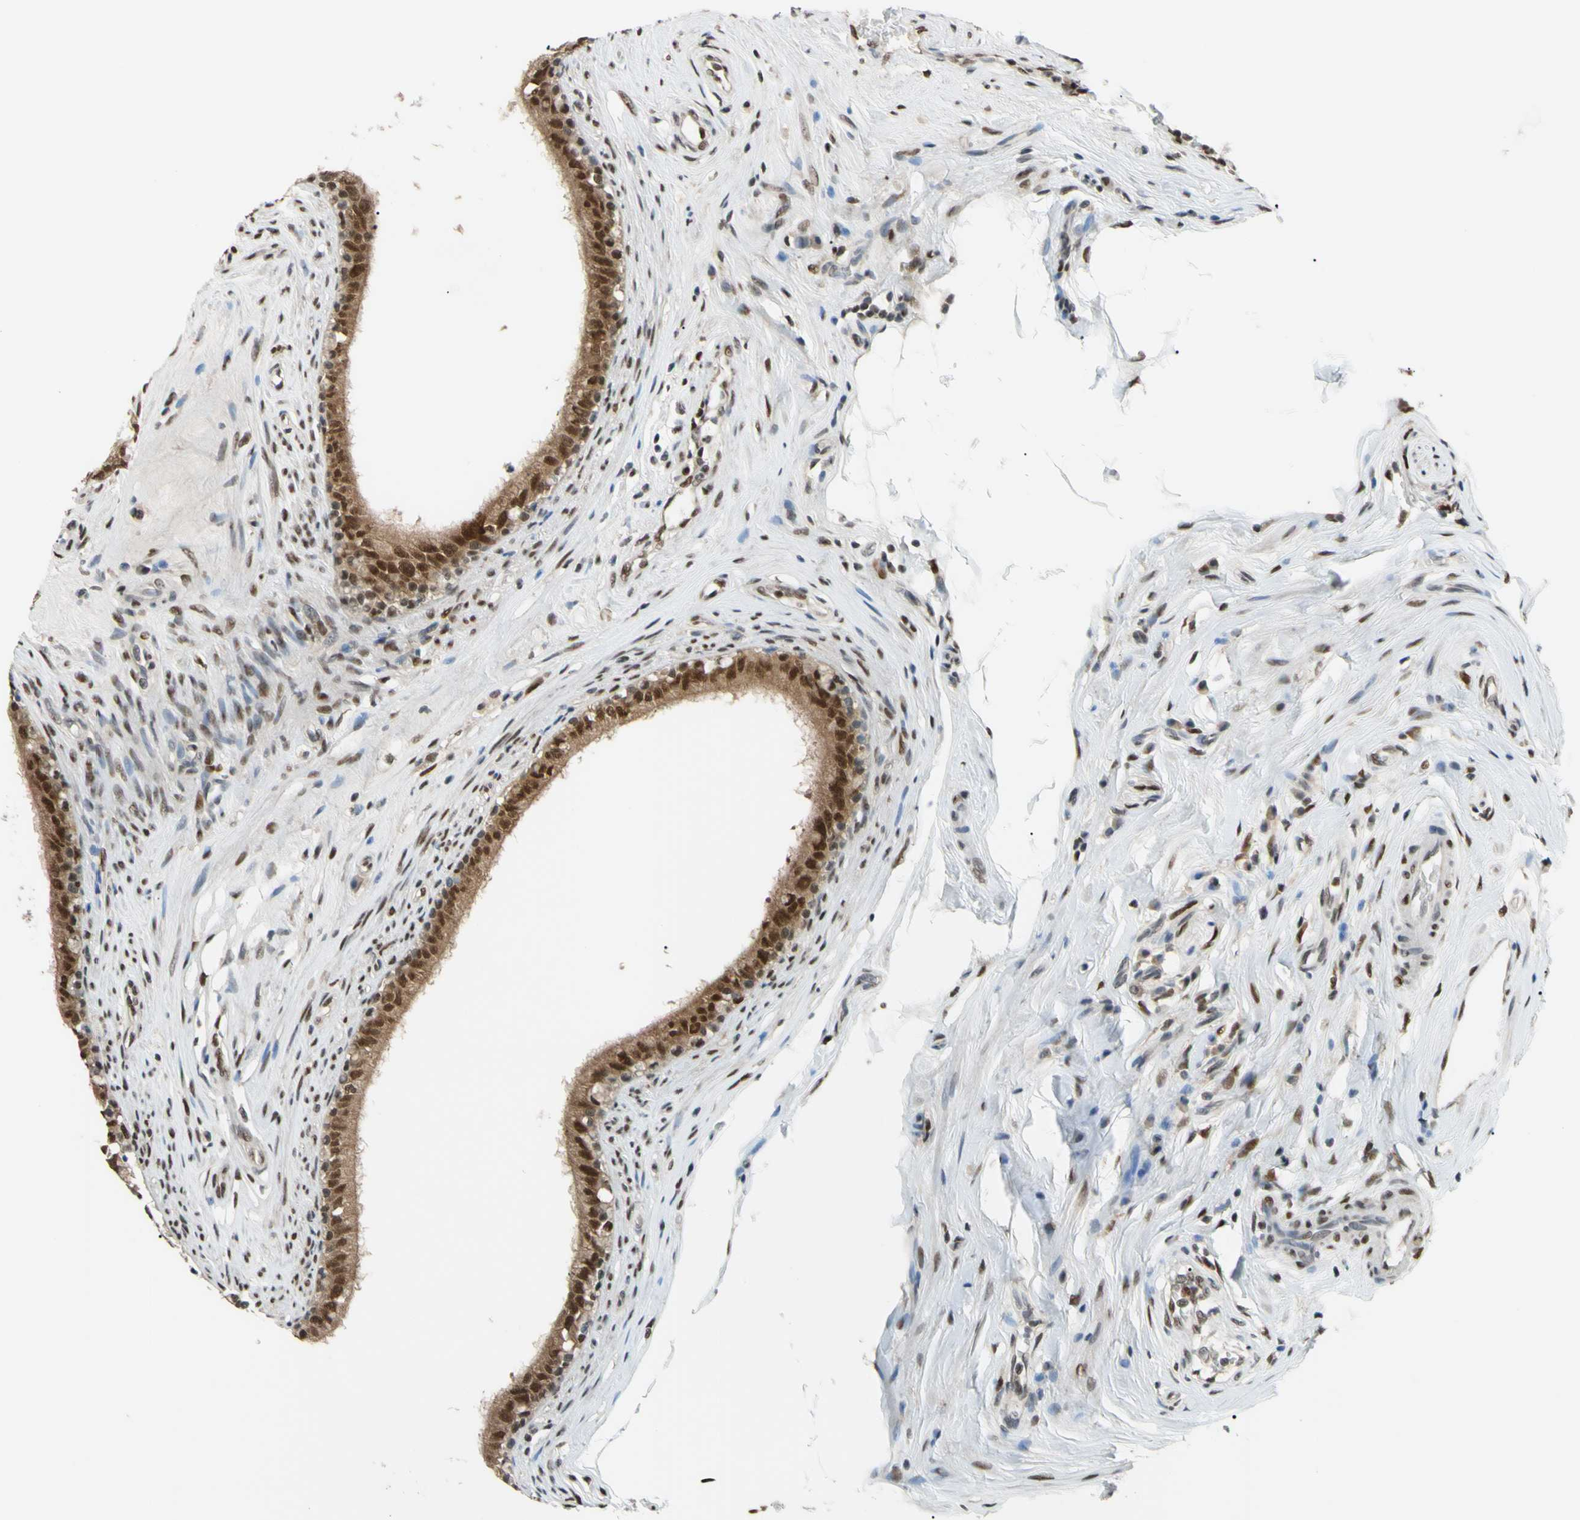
{"staining": {"intensity": "strong", "quantity": "25%-75%", "location": "cytoplasmic/membranous,nuclear"}, "tissue": "epididymis", "cell_type": "Glandular cells", "image_type": "normal", "snomed": [{"axis": "morphology", "description": "Normal tissue, NOS"}, {"axis": "morphology", "description": "Inflammation, NOS"}, {"axis": "topography", "description": "Epididymis"}], "caption": "The image demonstrates immunohistochemical staining of unremarkable epididymis. There is strong cytoplasmic/membranous,nuclear positivity is appreciated in approximately 25%-75% of glandular cells. (IHC, brightfield microscopy, high magnification).", "gene": "FKBP5", "patient": {"sex": "male", "age": 84}}